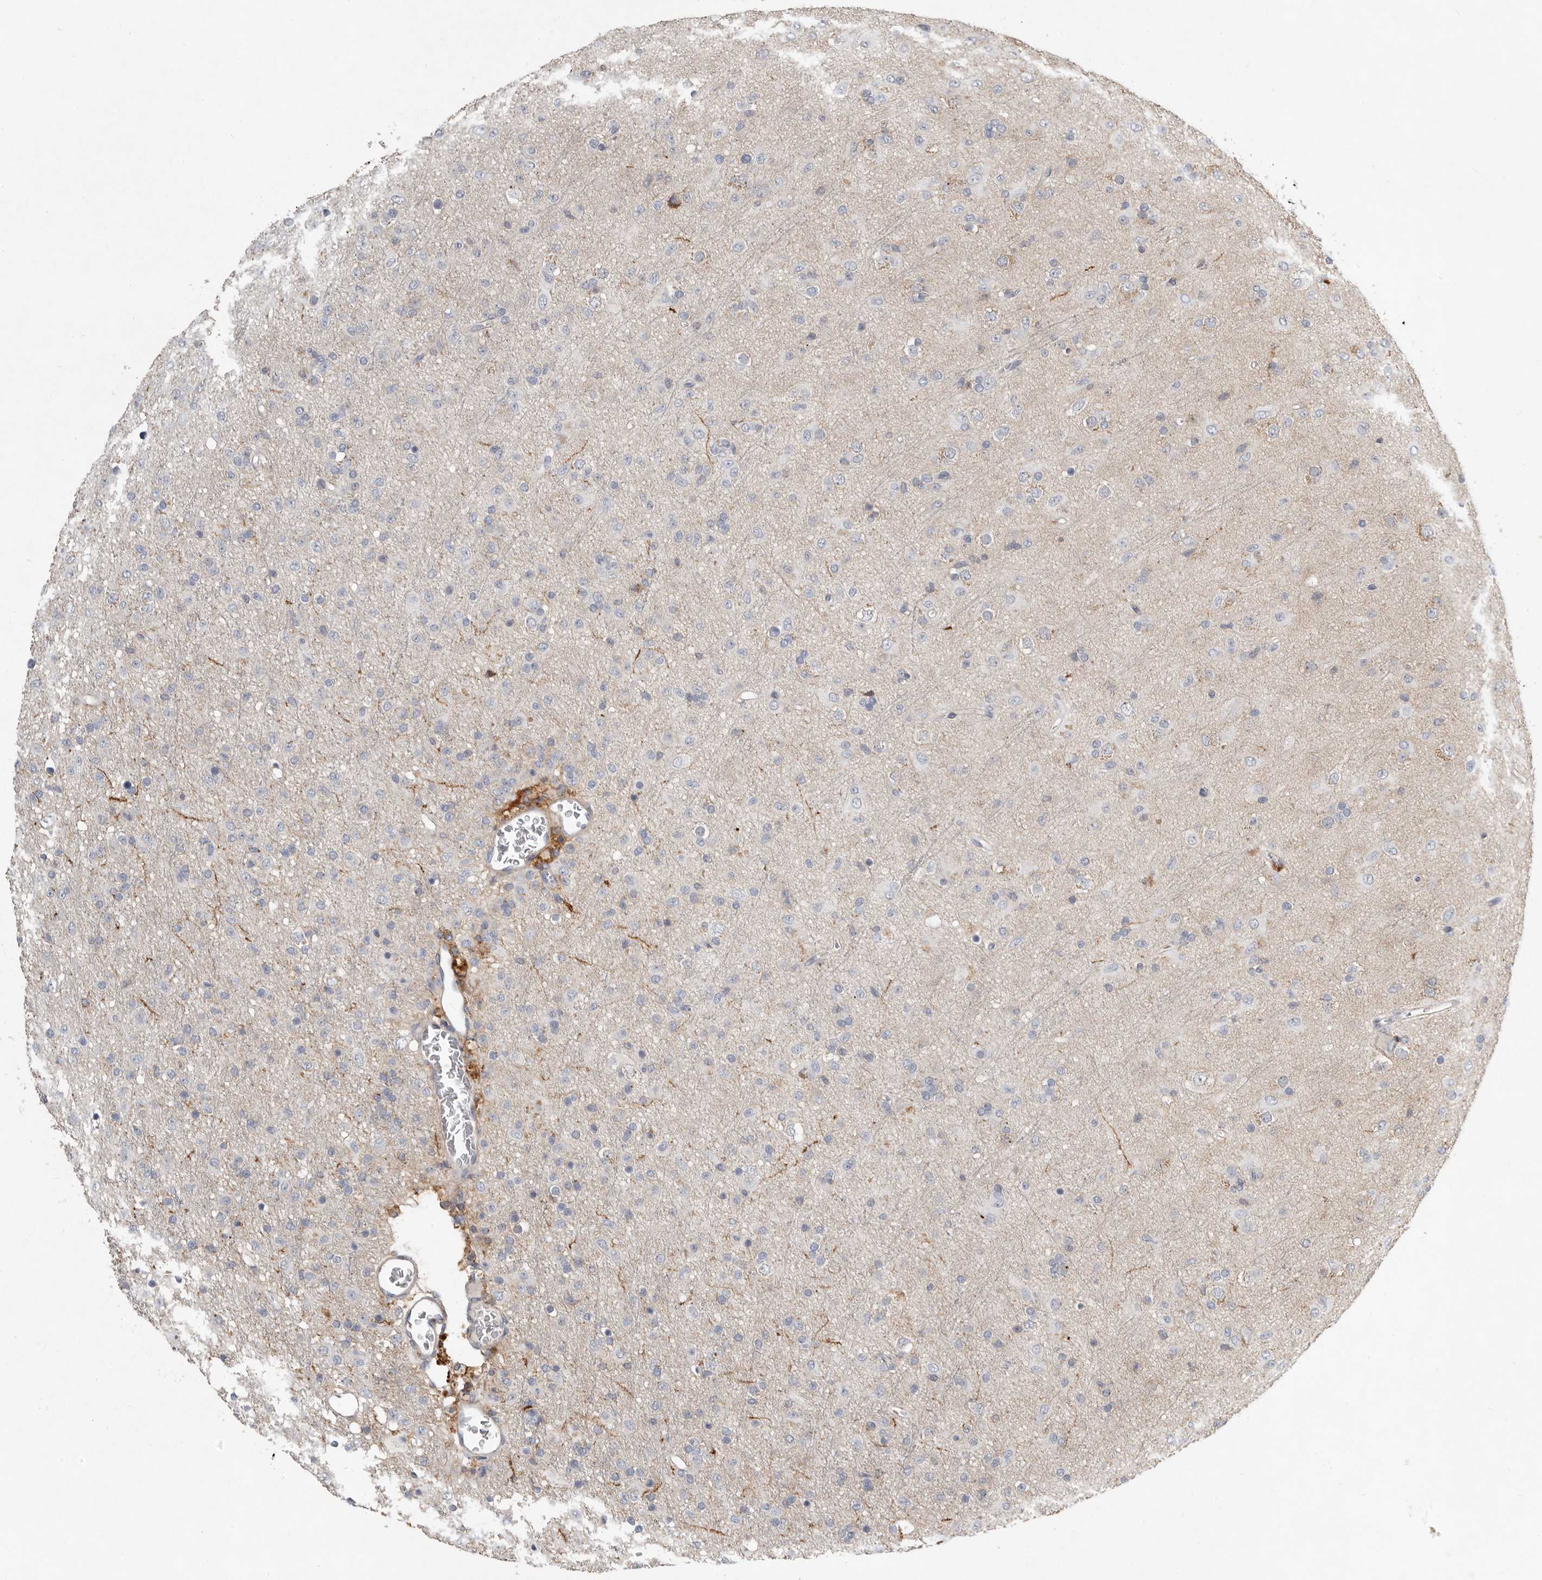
{"staining": {"intensity": "negative", "quantity": "none", "location": "none"}, "tissue": "glioma", "cell_type": "Tumor cells", "image_type": "cancer", "snomed": [{"axis": "morphology", "description": "Glioma, malignant, Low grade"}, {"axis": "topography", "description": "Brain"}], "caption": "This image is of glioma stained with immunohistochemistry to label a protein in brown with the nuclei are counter-stained blue. There is no positivity in tumor cells.", "gene": "KIF26B", "patient": {"sex": "male", "age": 65}}